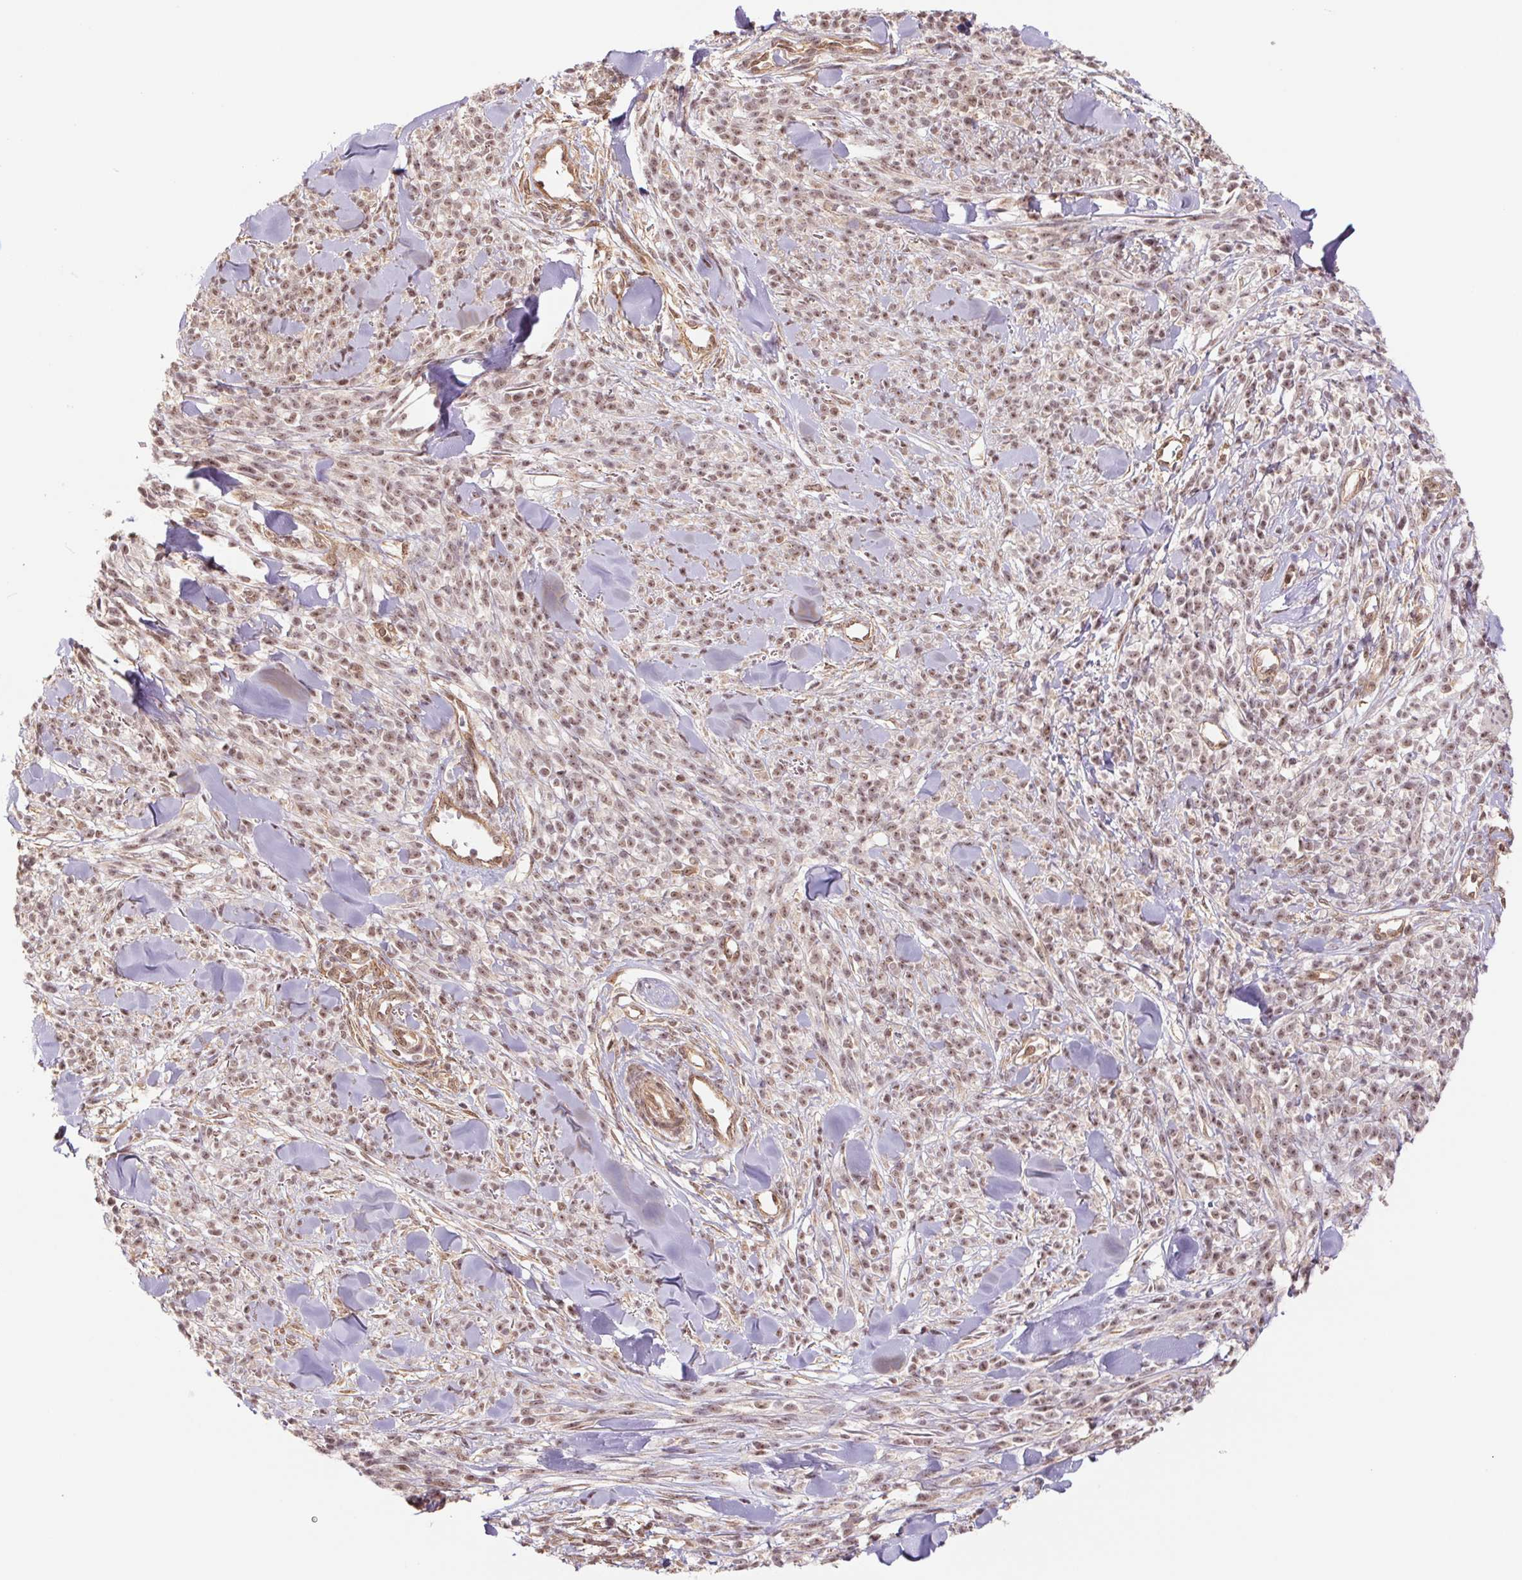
{"staining": {"intensity": "weak", "quantity": ">75%", "location": "nuclear"}, "tissue": "melanoma", "cell_type": "Tumor cells", "image_type": "cancer", "snomed": [{"axis": "morphology", "description": "Malignant melanoma, NOS"}, {"axis": "topography", "description": "Skin"}, {"axis": "topography", "description": "Skin of trunk"}], "caption": "A micrograph of malignant melanoma stained for a protein demonstrates weak nuclear brown staining in tumor cells. Nuclei are stained in blue.", "gene": "CWC25", "patient": {"sex": "male", "age": 74}}